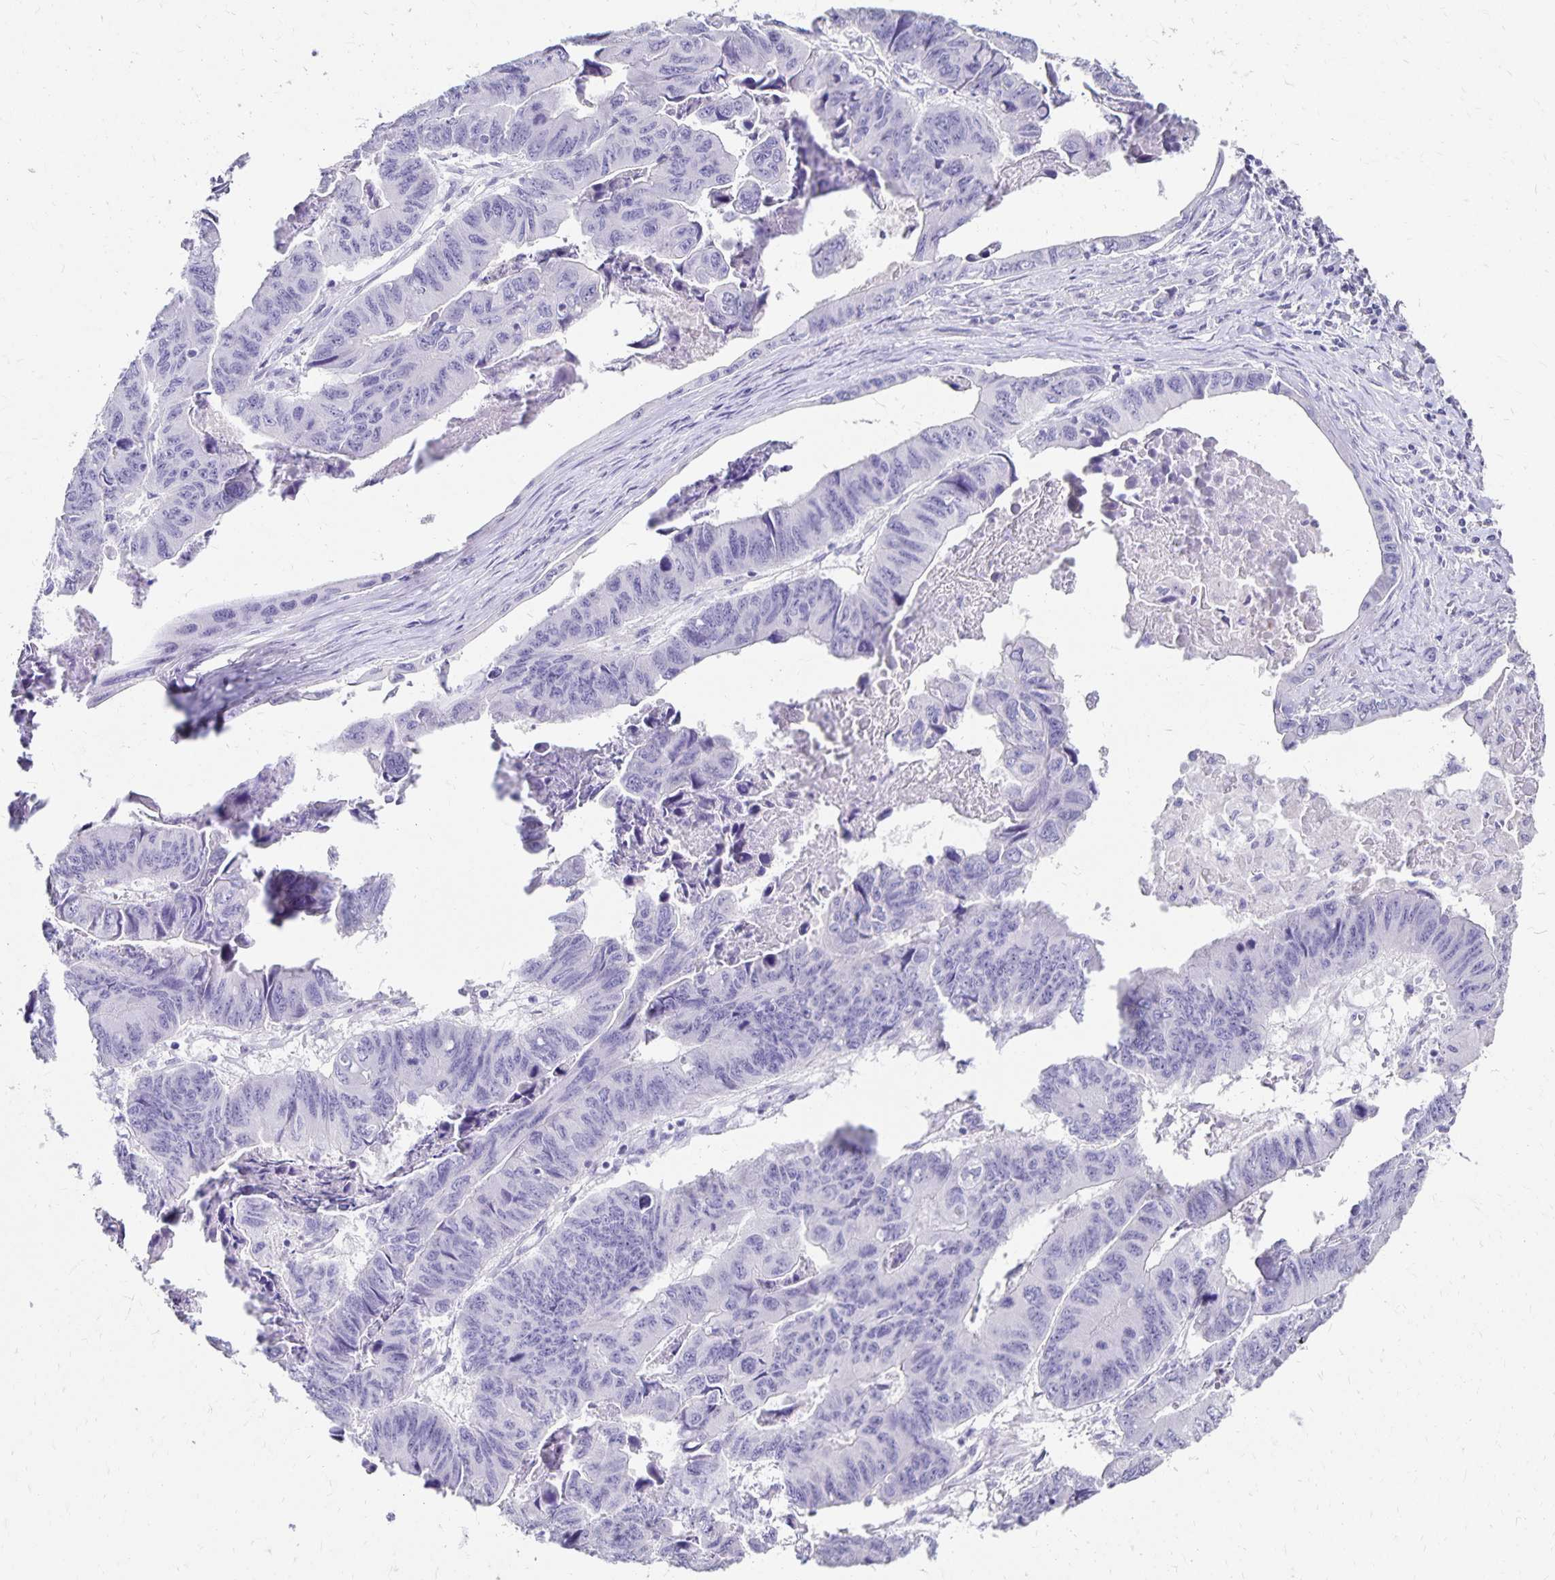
{"staining": {"intensity": "negative", "quantity": "none", "location": "none"}, "tissue": "stomach cancer", "cell_type": "Tumor cells", "image_type": "cancer", "snomed": [{"axis": "morphology", "description": "Adenocarcinoma, NOS"}, {"axis": "topography", "description": "Stomach, lower"}], "caption": "Immunohistochemistry (IHC) of human stomach adenocarcinoma exhibits no positivity in tumor cells.", "gene": "DYNLT4", "patient": {"sex": "male", "age": 77}}